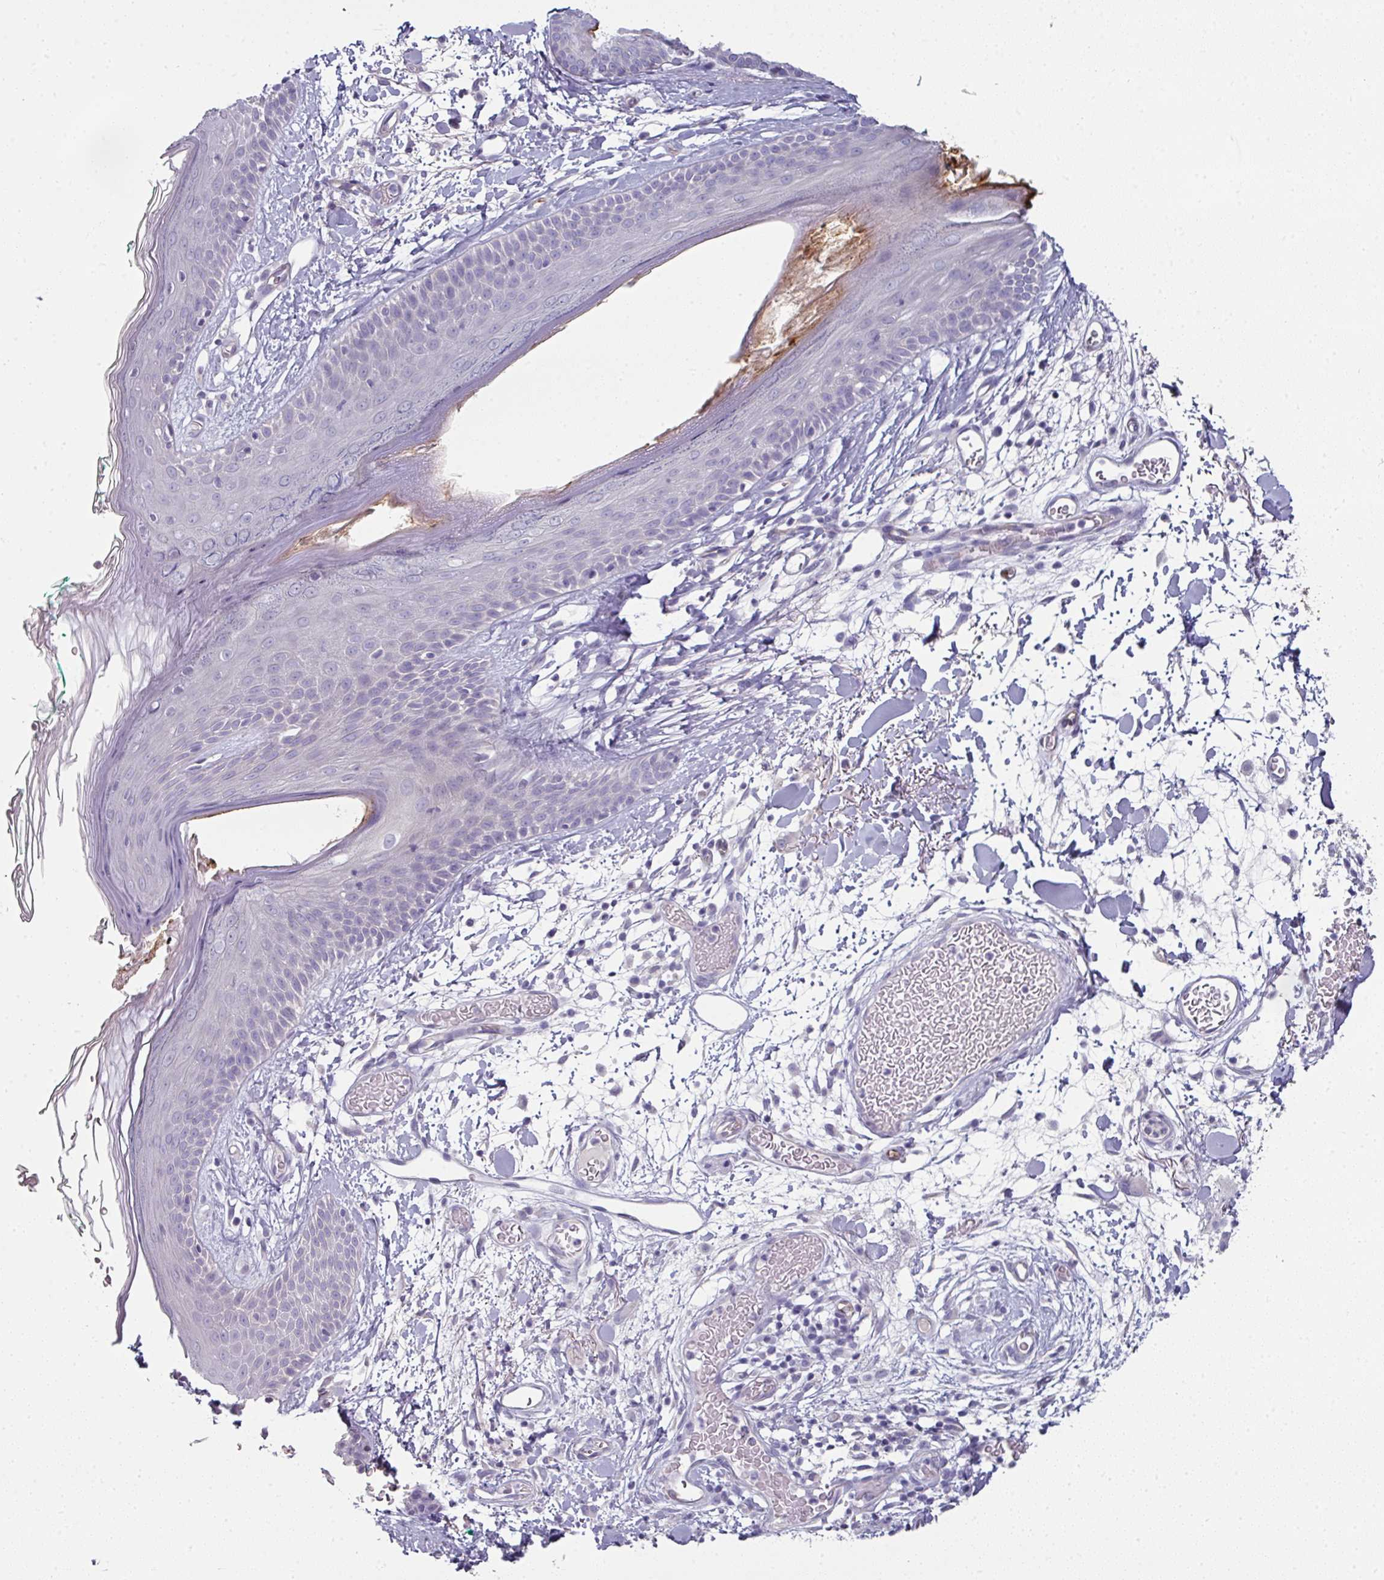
{"staining": {"intensity": "negative", "quantity": "none", "location": "none"}, "tissue": "skin", "cell_type": "Fibroblasts", "image_type": "normal", "snomed": [{"axis": "morphology", "description": "Normal tissue, NOS"}, {"axis": "topography", "description": "Skin"}], "caption": "This is an IHC histopathology image of normal skin. There is no expression in fibroblasts.", "gene": "SLC17A7", "patient": {"sex": "male", "age": 79}}